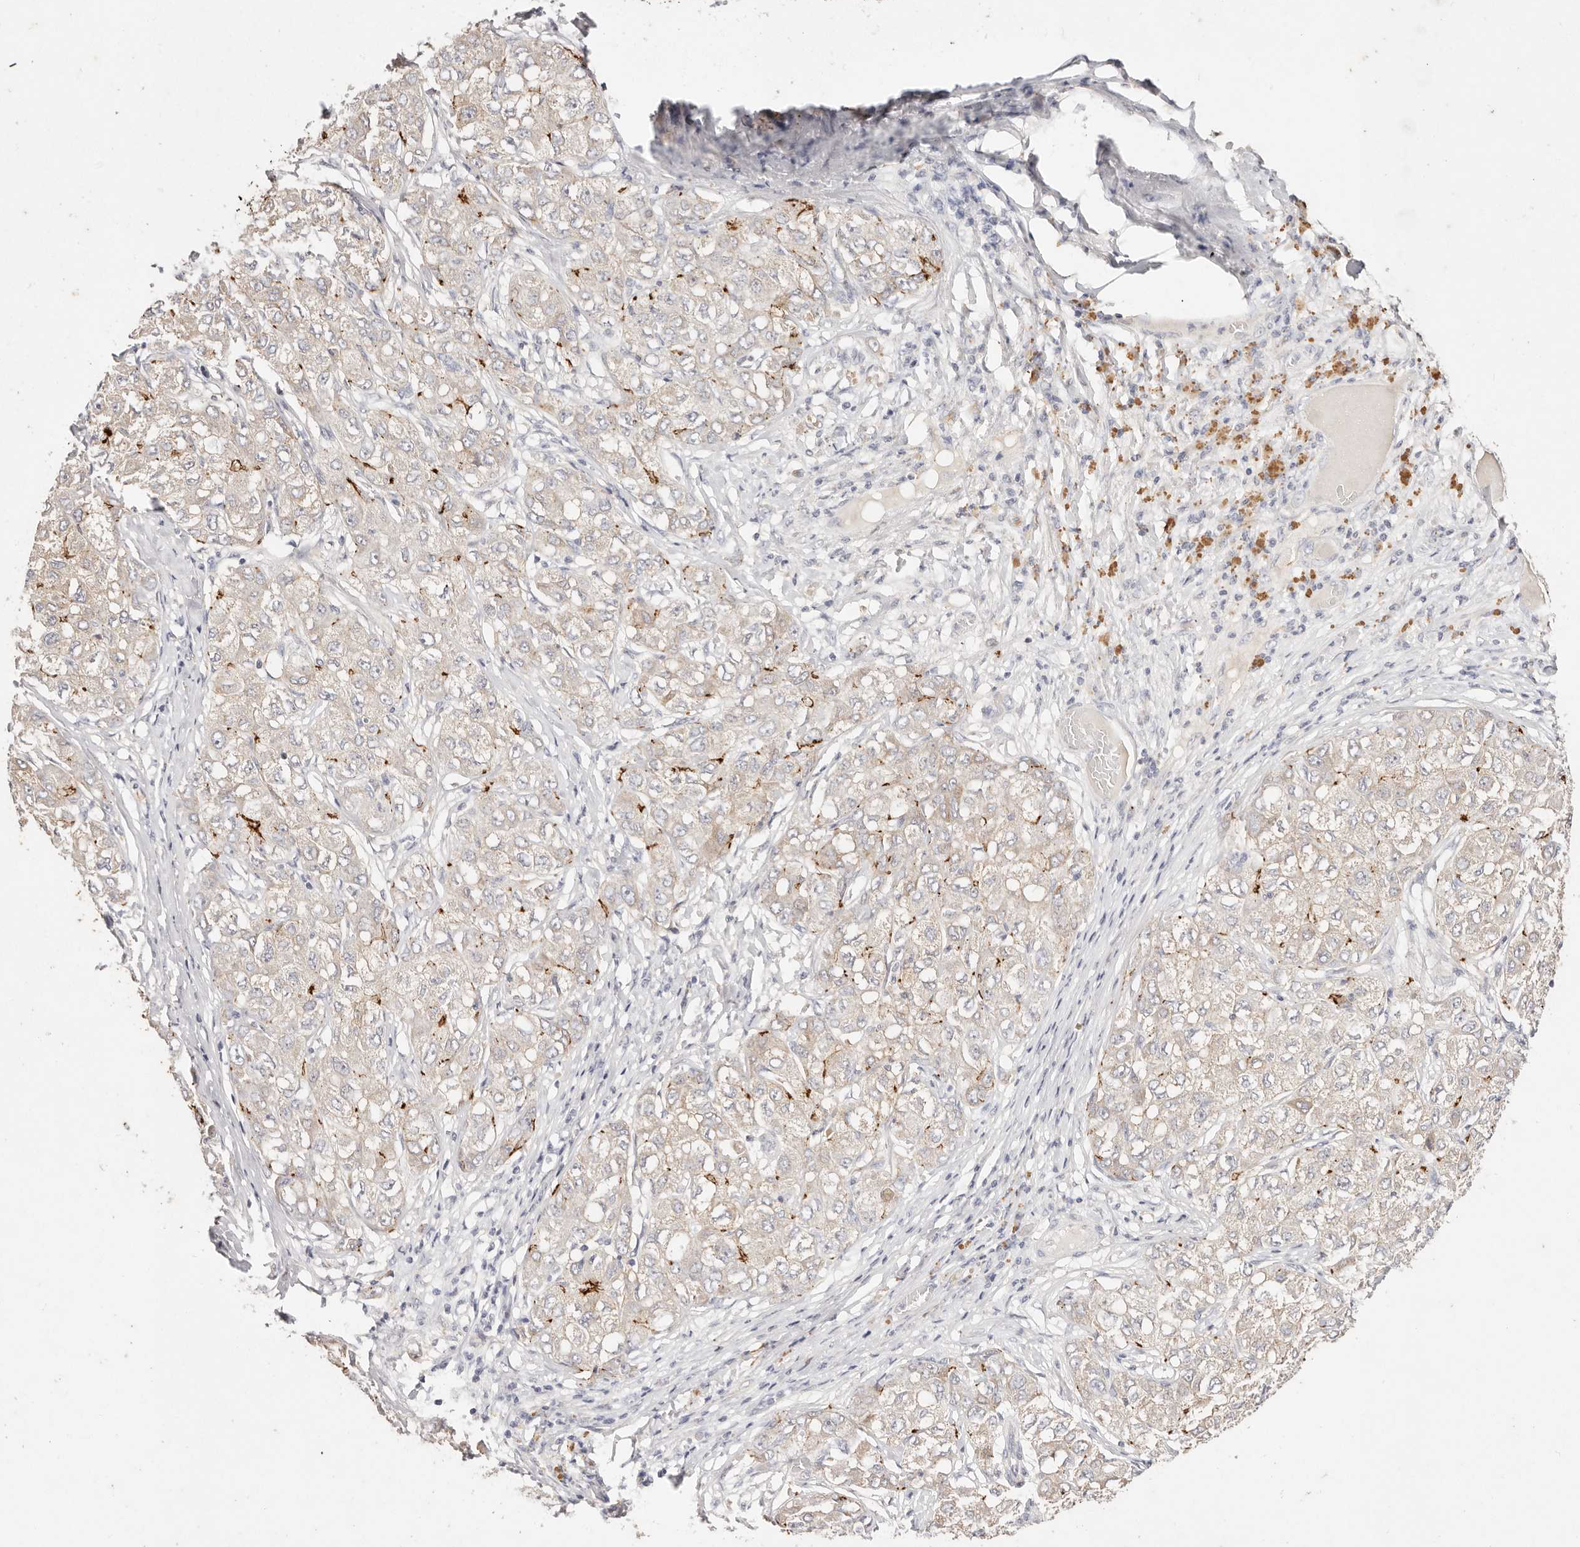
{"staining": {"intensity": "moderate", "quantity": "<25%", "location": "cytoplasmic/membranous"}, "tissue": "liver cancer", "cell_type": "Tumor cells", "image_type": "cancer", "snomed": [{"axis": "morphology", "description": "Carcinoma, Hepatocellular, NOS"}, {"axis": "topography", "description": "Liver"}], "caption": "Immunohistochemistry (IHC) histopathology image of neoplastic tissue: human hepatocellular carcinoma (liver) stained using IHC displays low levels of moderate protein expression localized specifically in the cytoplasmic/membranous of tumor cells, appearing as a cytoplasmic/membranous brown color.", "gene": "CXADR", "patient": {"sex": "male", "age": 80}}